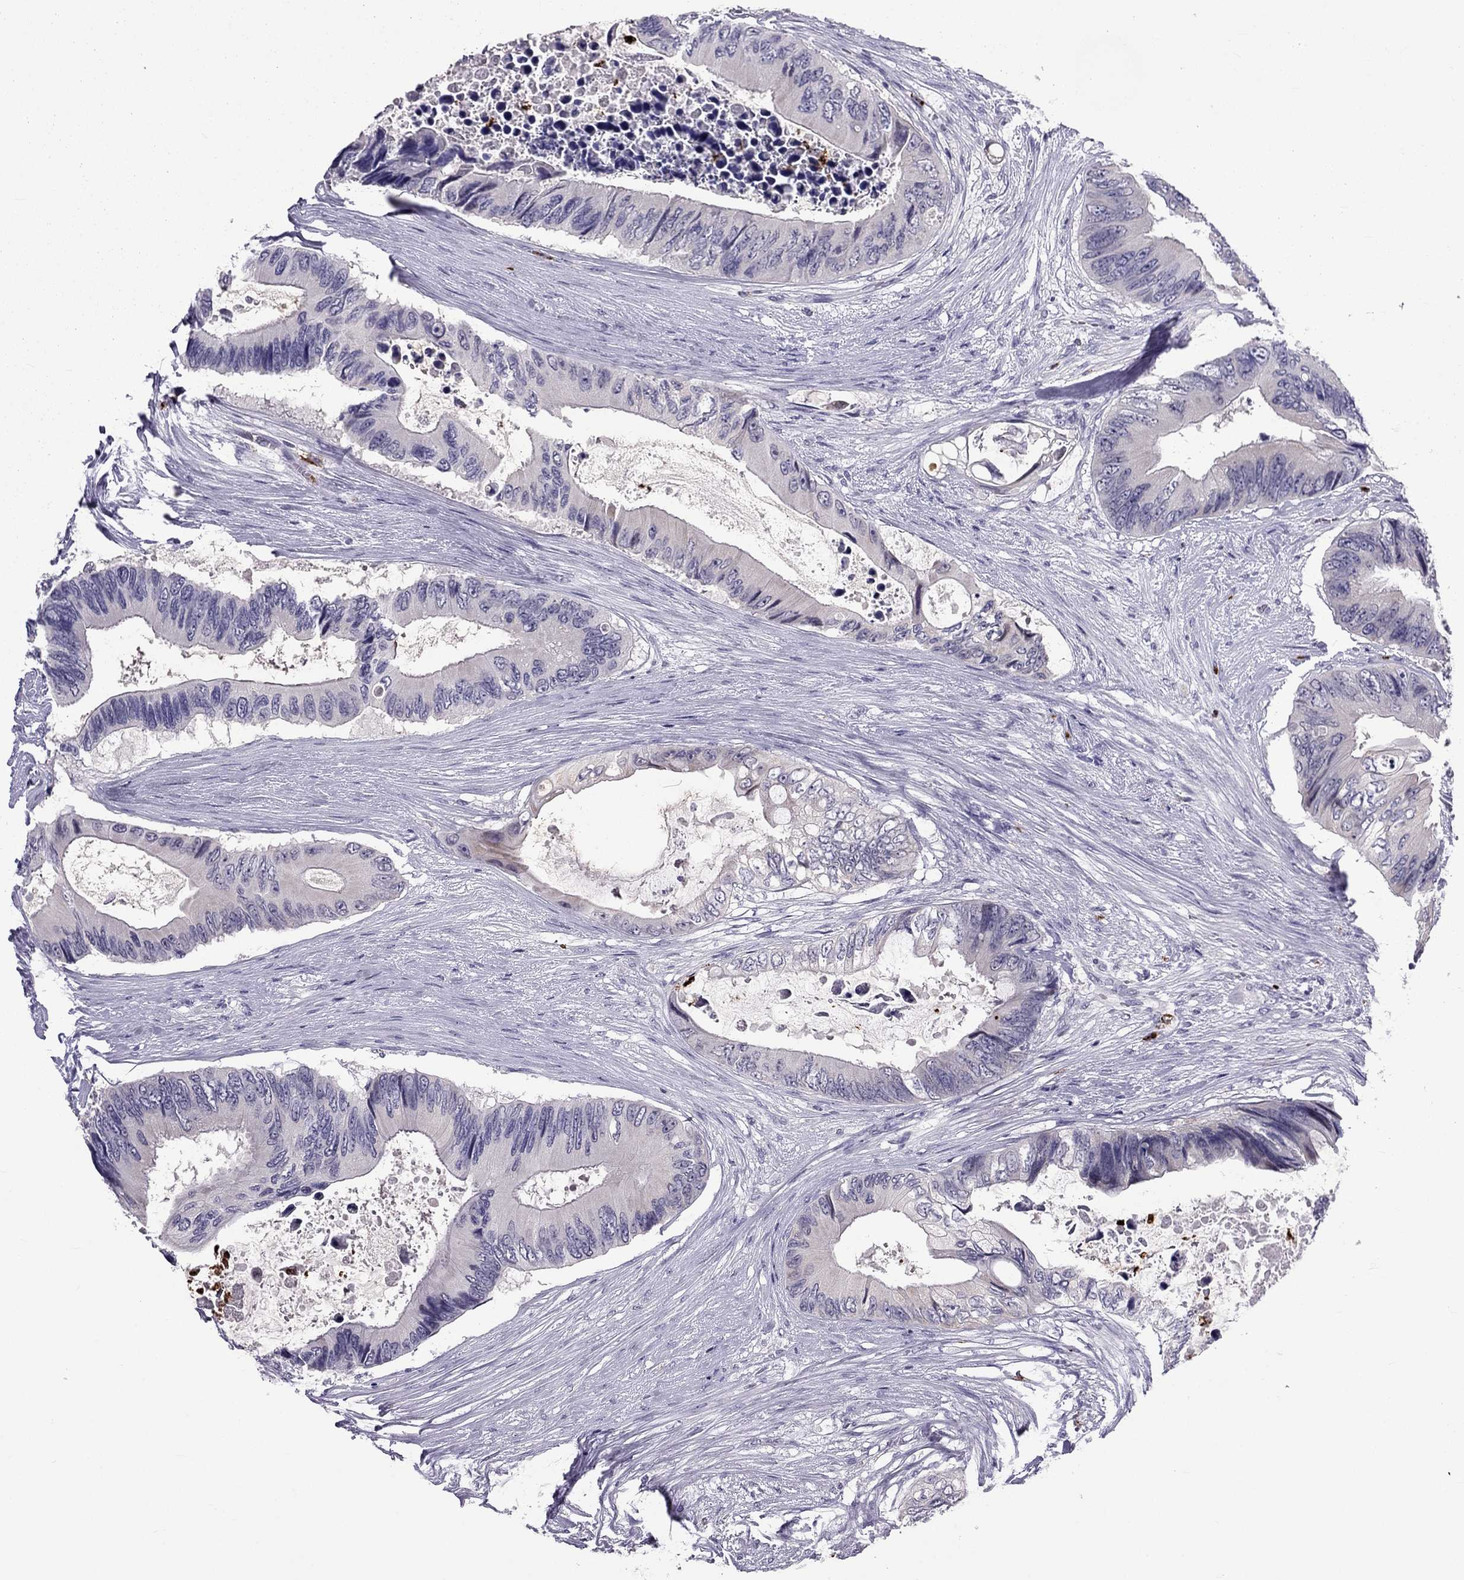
{"staining": {"intensity": "negative", "quantity": "none", "location": "none"}, "tissue": "colorectal cancer", "cell_type": "Tumor cells", "image_type": "cancer", "snomed": [{"axis": "morphology", "description": "Adenocarcinoma, NOS"}, {"axis": "topography", "description": "Rectum"}], "caption": "IHC micrograph of human colorectal cancer (adenocarcinoma) stained for a protein (brown), which reveals no positivity in tumor cells. The staining is performed using DAB brown chromogen with nuclei counter-stained in using hematoxylin.", "gene": "CCL27", "patient": {"sex": "male", "age": 63}}